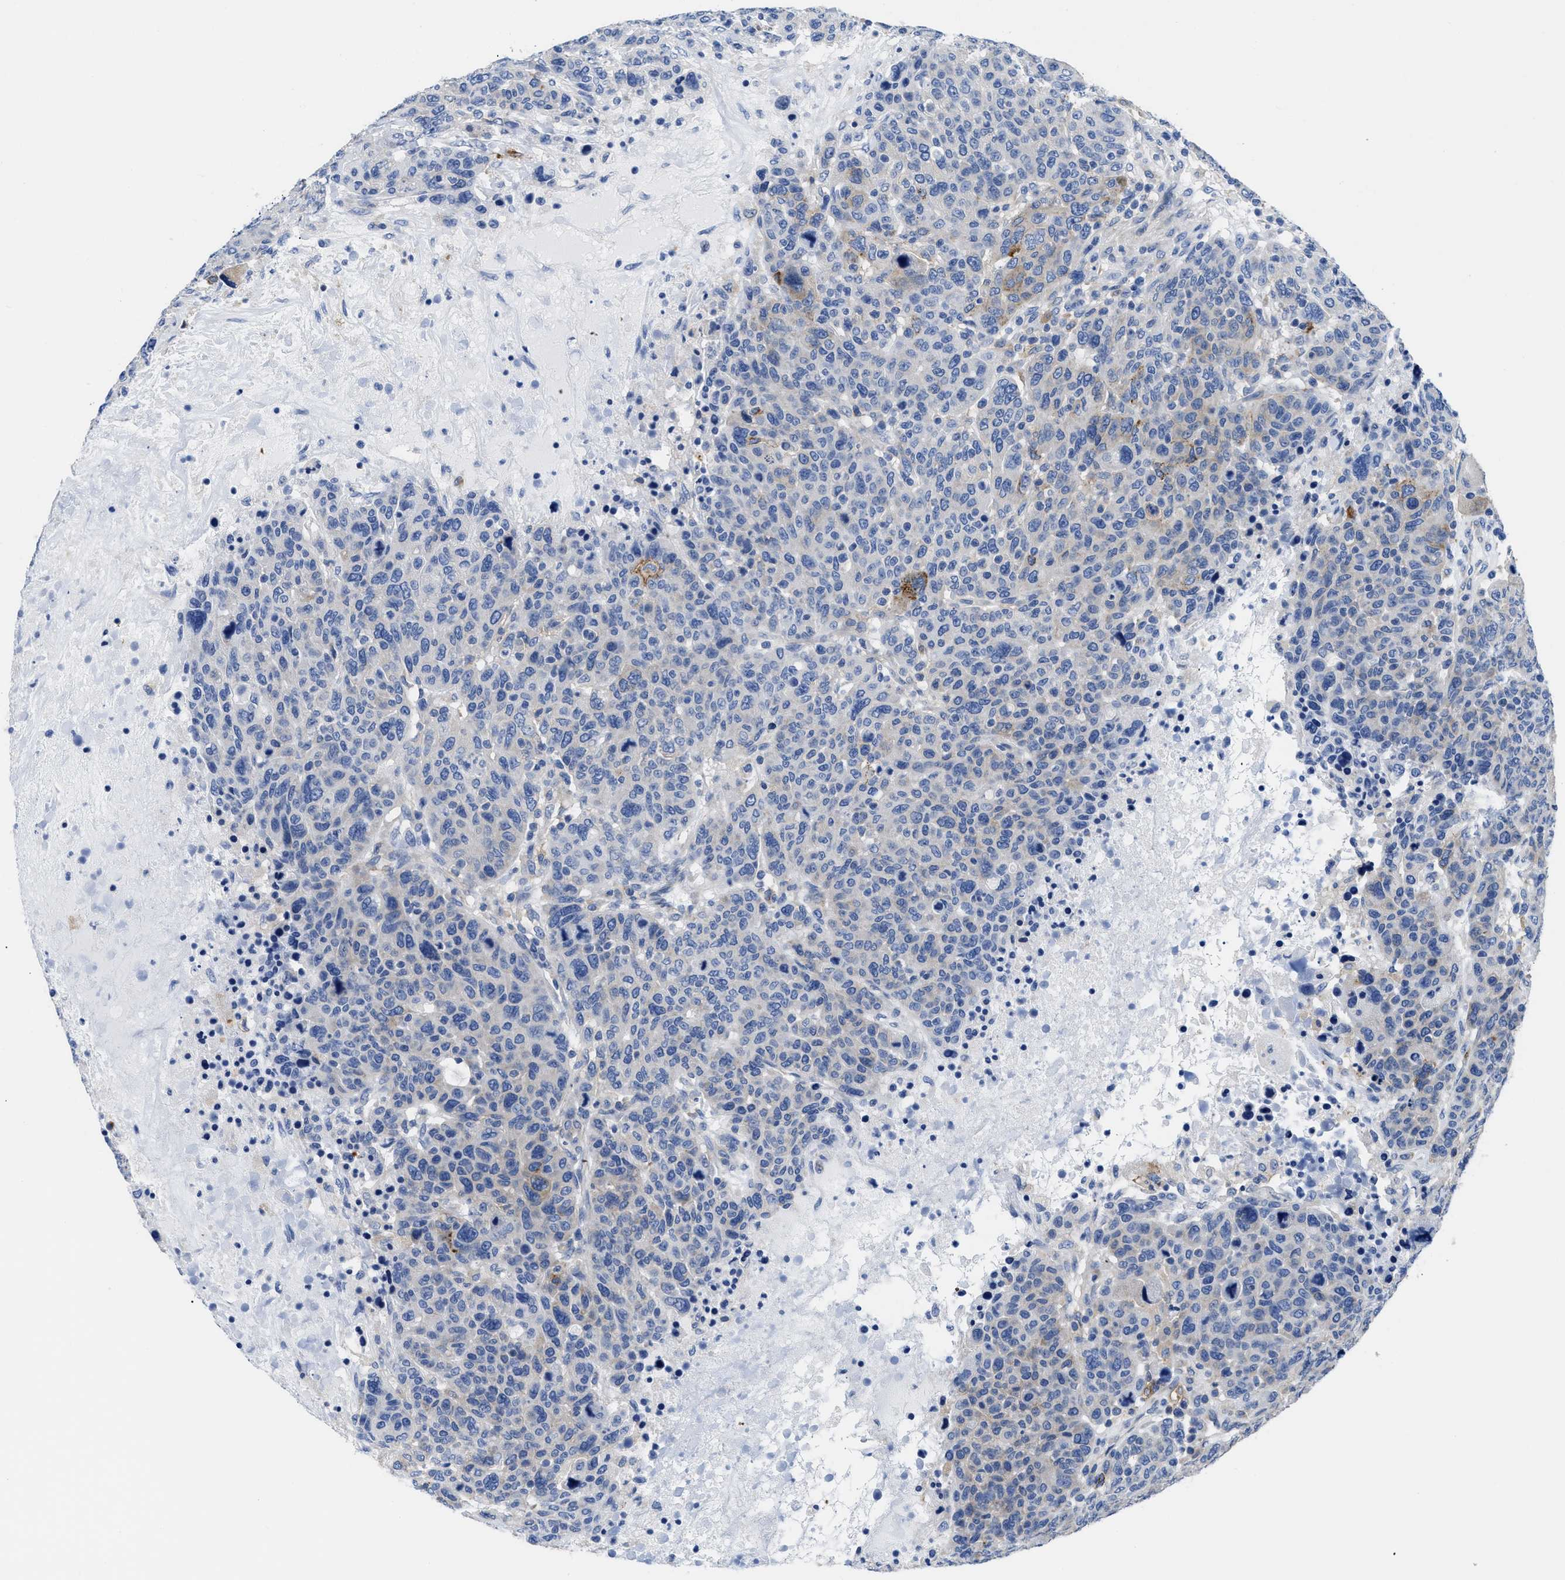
{"staining": {"intensity": "negative", "quantity": "none", "location": "none"}, "tissue": "breast cancer", "cell_type": "Tumor cells", "image_type": "cancer", "snomed": [{"axis": "morphology", "description": "Duct carcinoma"}, {"axis": "topography", "description": "Breast"}], "caption": "Immunohistochemistry (IHC) micrograph of intraductal carcinoma (breast) stained for a protein (brown), which reveals no positivity in tumor cells.", "gene": "HLA-DPA1", "patient": {"sex": "female", "age": 37}}